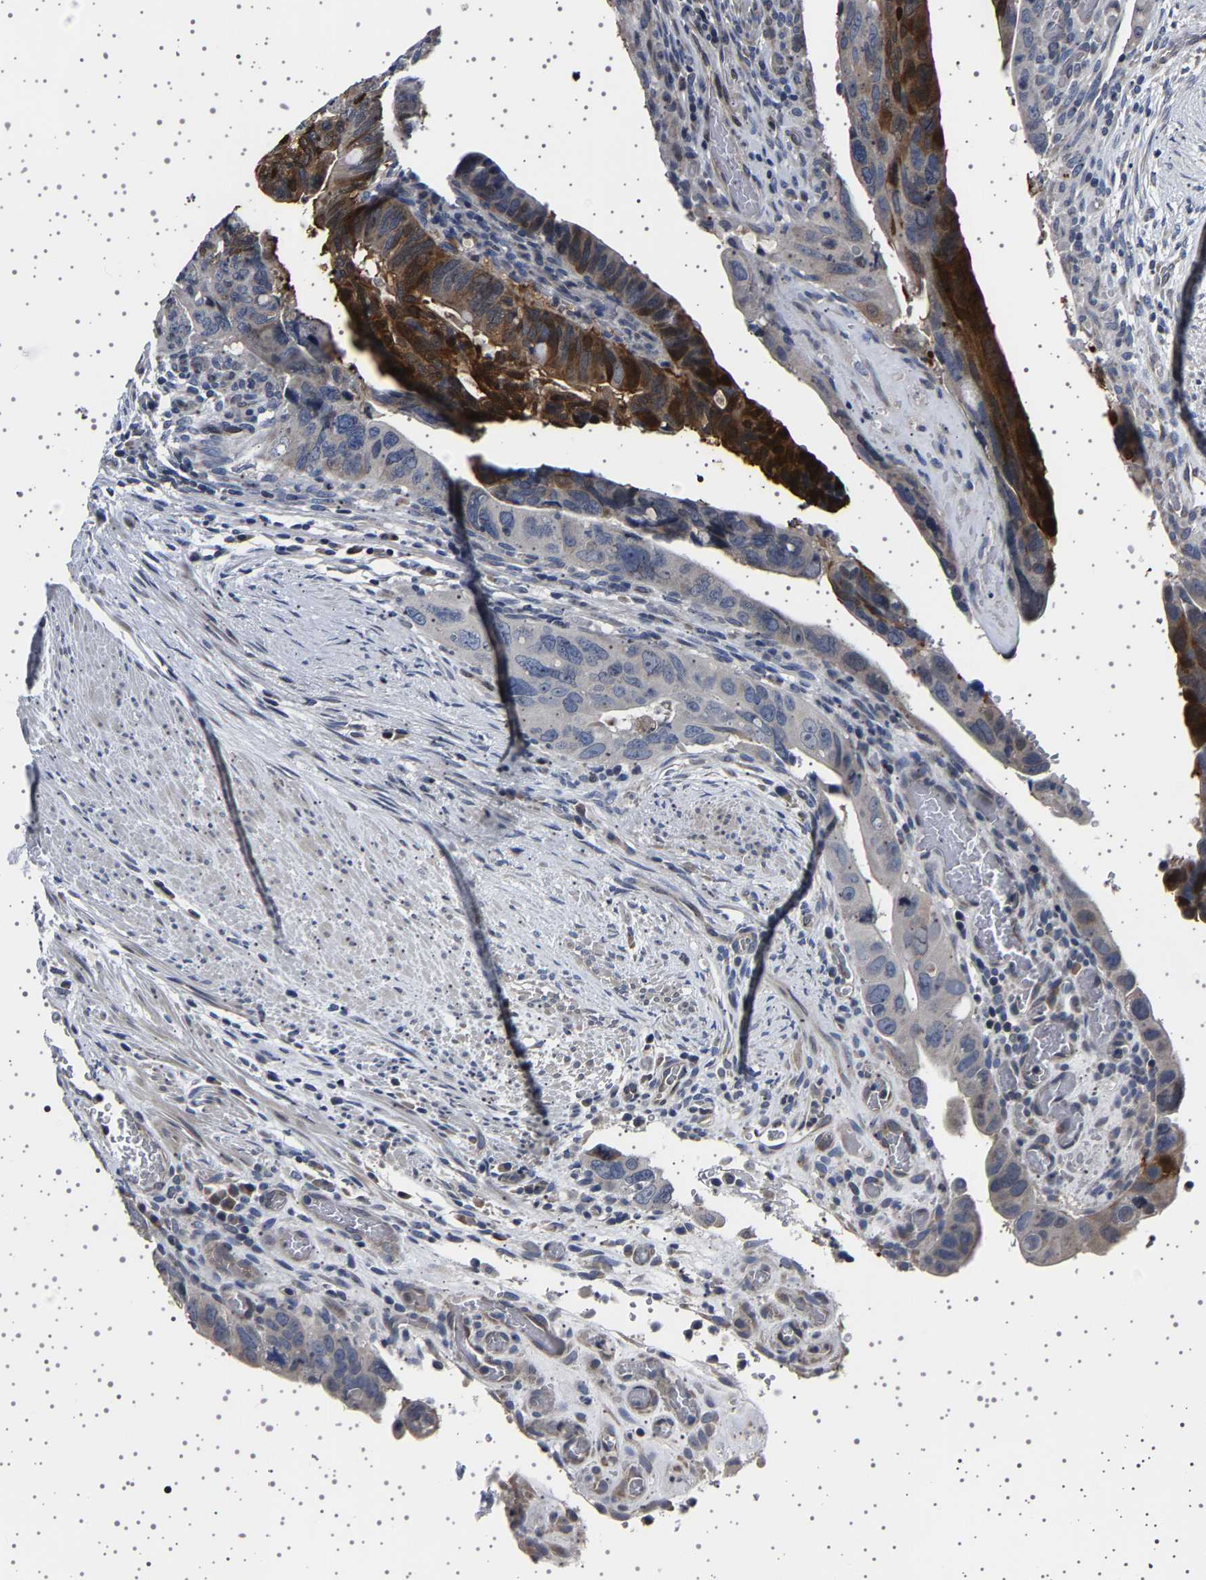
{"staining": {"intensity": "strong", "quantity": "25%-75%", "location": "cytoplasmic/membranous"}, "tissue": "colorectal cancer", "cell_type": "Tumor cells", "image_type": "cancer", "snomed": [{"axis": "morphology", "description": "Adenocarcinoma, NOS"}, {"axis": "topography", "description": "Rectum"}], "caption": "The micrograph reveals staining of adenocarcinoma (colorectal), revealing strong cytoplasmic/membranous protein positivity (brown color) within tumor cells. The protein of interest is stained brown, and the nuclei are stained in blue (DAB (3,3'-diaminobenzidine) IHC with brightfield microscopy, high magnification).", "gene": "IL10RB", "patient": {"sex": "male", "age": 53}}